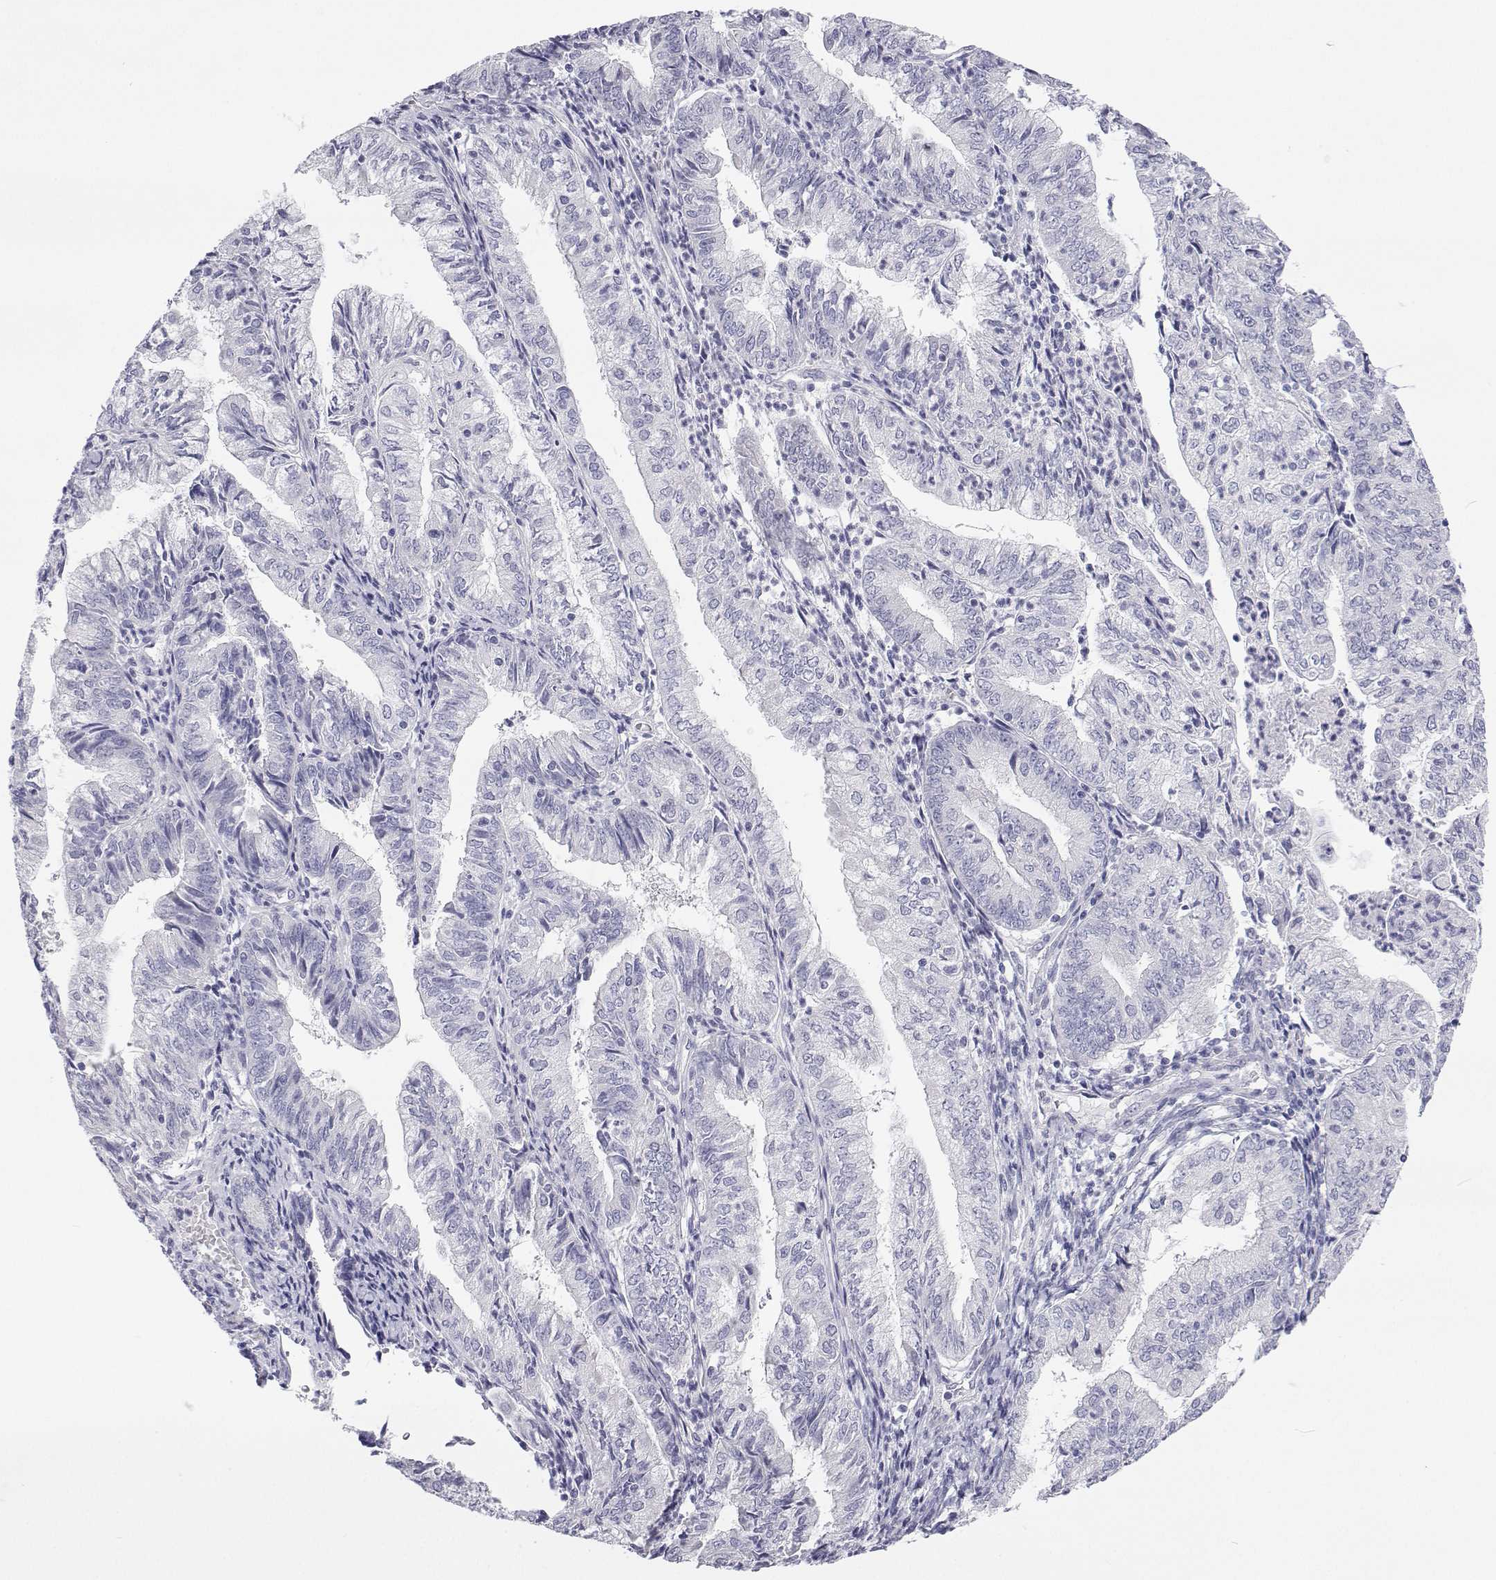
{"staining": {"intensity": "negative", "quantity": "none", "location": "none"}, "tissue": "endometrial cancer", "cell_type": "Tumor cells", "image_type": "cancer", "snomed": [{"axis": "morphology", "description": "Adenocarcinoma, NOS"}, {"axis": "topography", "description": "Endometrium"}], "caption": "Adenocarcinoma (endometrial) was stained to show a protein in brown. There is no significant staining in tumor cells. Brightfield microscopy of IHC stained with DAB (3,3'-diaminobenzidine) (brown) and hematoxylin (blue), captured at high magnification.", "gene": "TTN", "patient": {"sex": "female", "age": 55}}